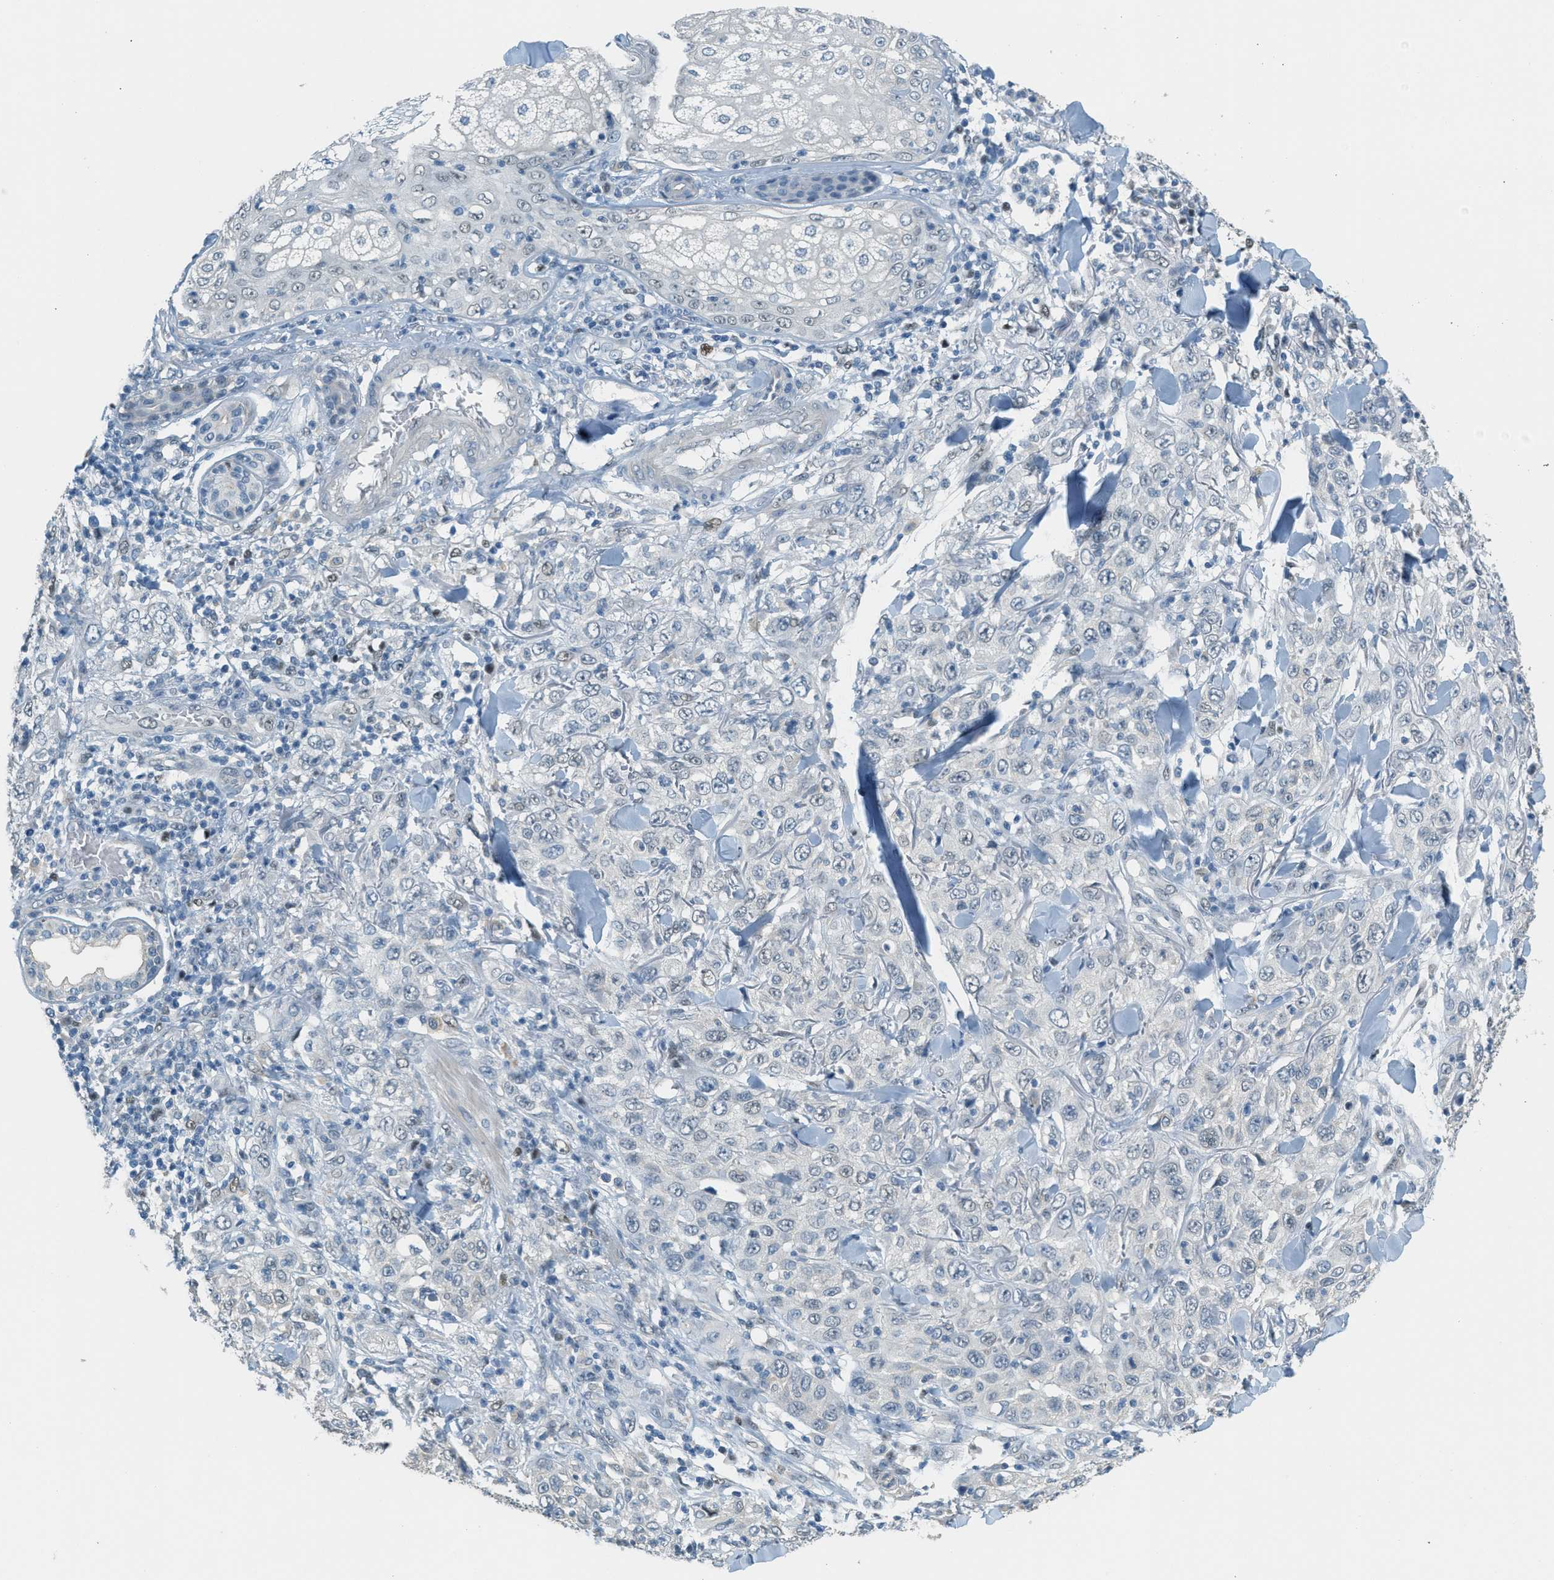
{"staining": {"intensity": "negative", "quantity": "none", "location": "none"}, "tissue": "skin cancer", "cell_type": "Tumor cells", "image_type": "cancer", "snomed": [{"axis": "morphology", "description": "Squamous cell carcinoma, NOS"}, {"axis": "topography", "description": "Skin"}], "caption": "The micrograph exhibits no significant expression in tumor cells of skin squamous cell carcinoma. The staining is performed using DAB (3,3'-diaminobenzidine) brown chromogen with nuclei counter-stained in using hematoxylin.", "gene": "TCF3", "patient": {"sex": "female", "age": 88}}